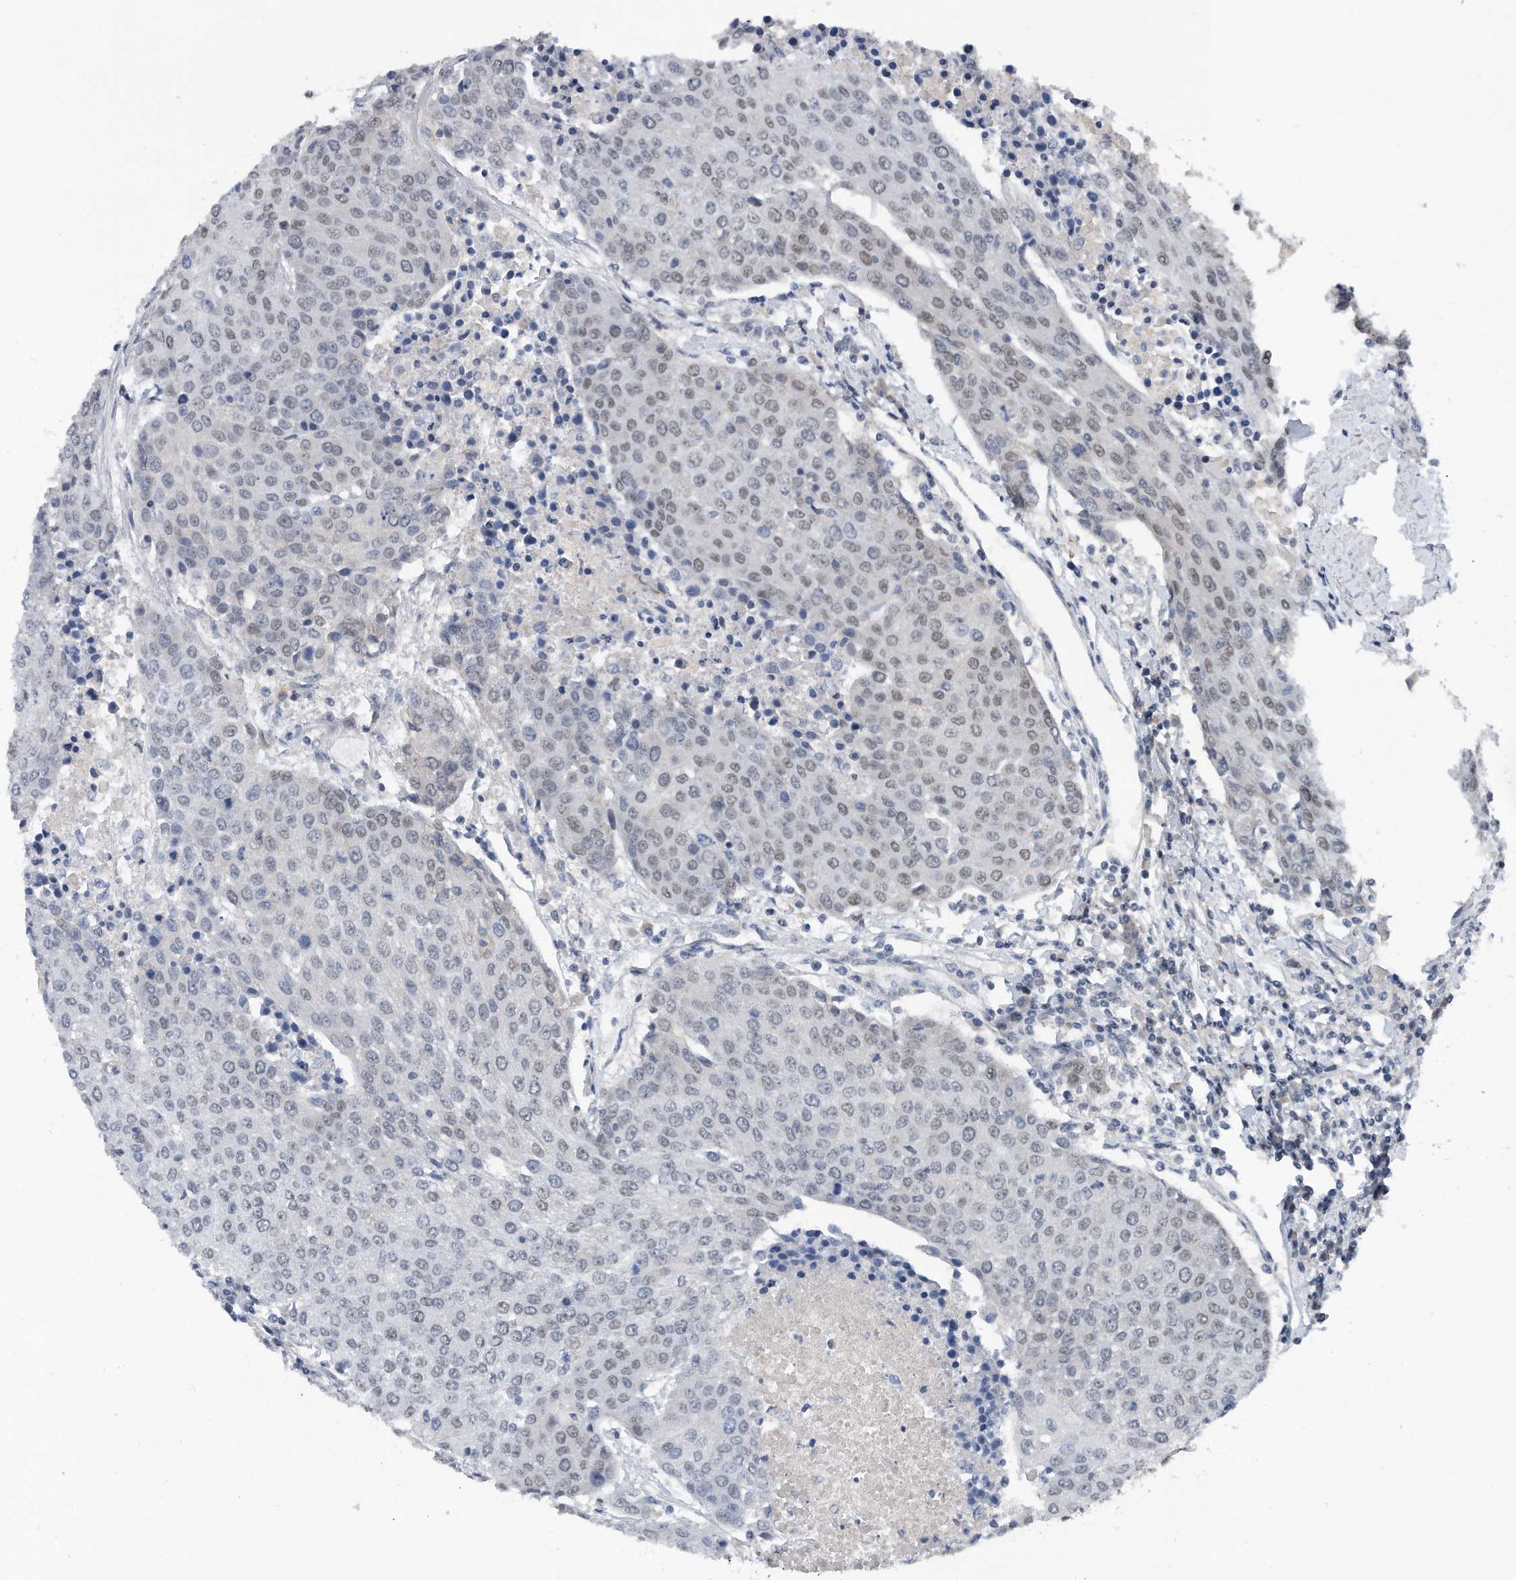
{"staining": {"intensity": "negative", "quantity": "none", "location": "none"}, "tissue": "urothelial cancer", "cell_type": "Tumor cells", "image_type": "cancer", "snomed": [{"axis": "morphology", "description": "Urothelial carcinoma, High grade"}, {"axis": "topography", "description": "Urinary bladder"}], "caption": "Tumor cells show no significant expression in urothelial carcinoma (high-grade).", "gene": "TP53INP1", "patient": {"sex": "female", "age": 85}}